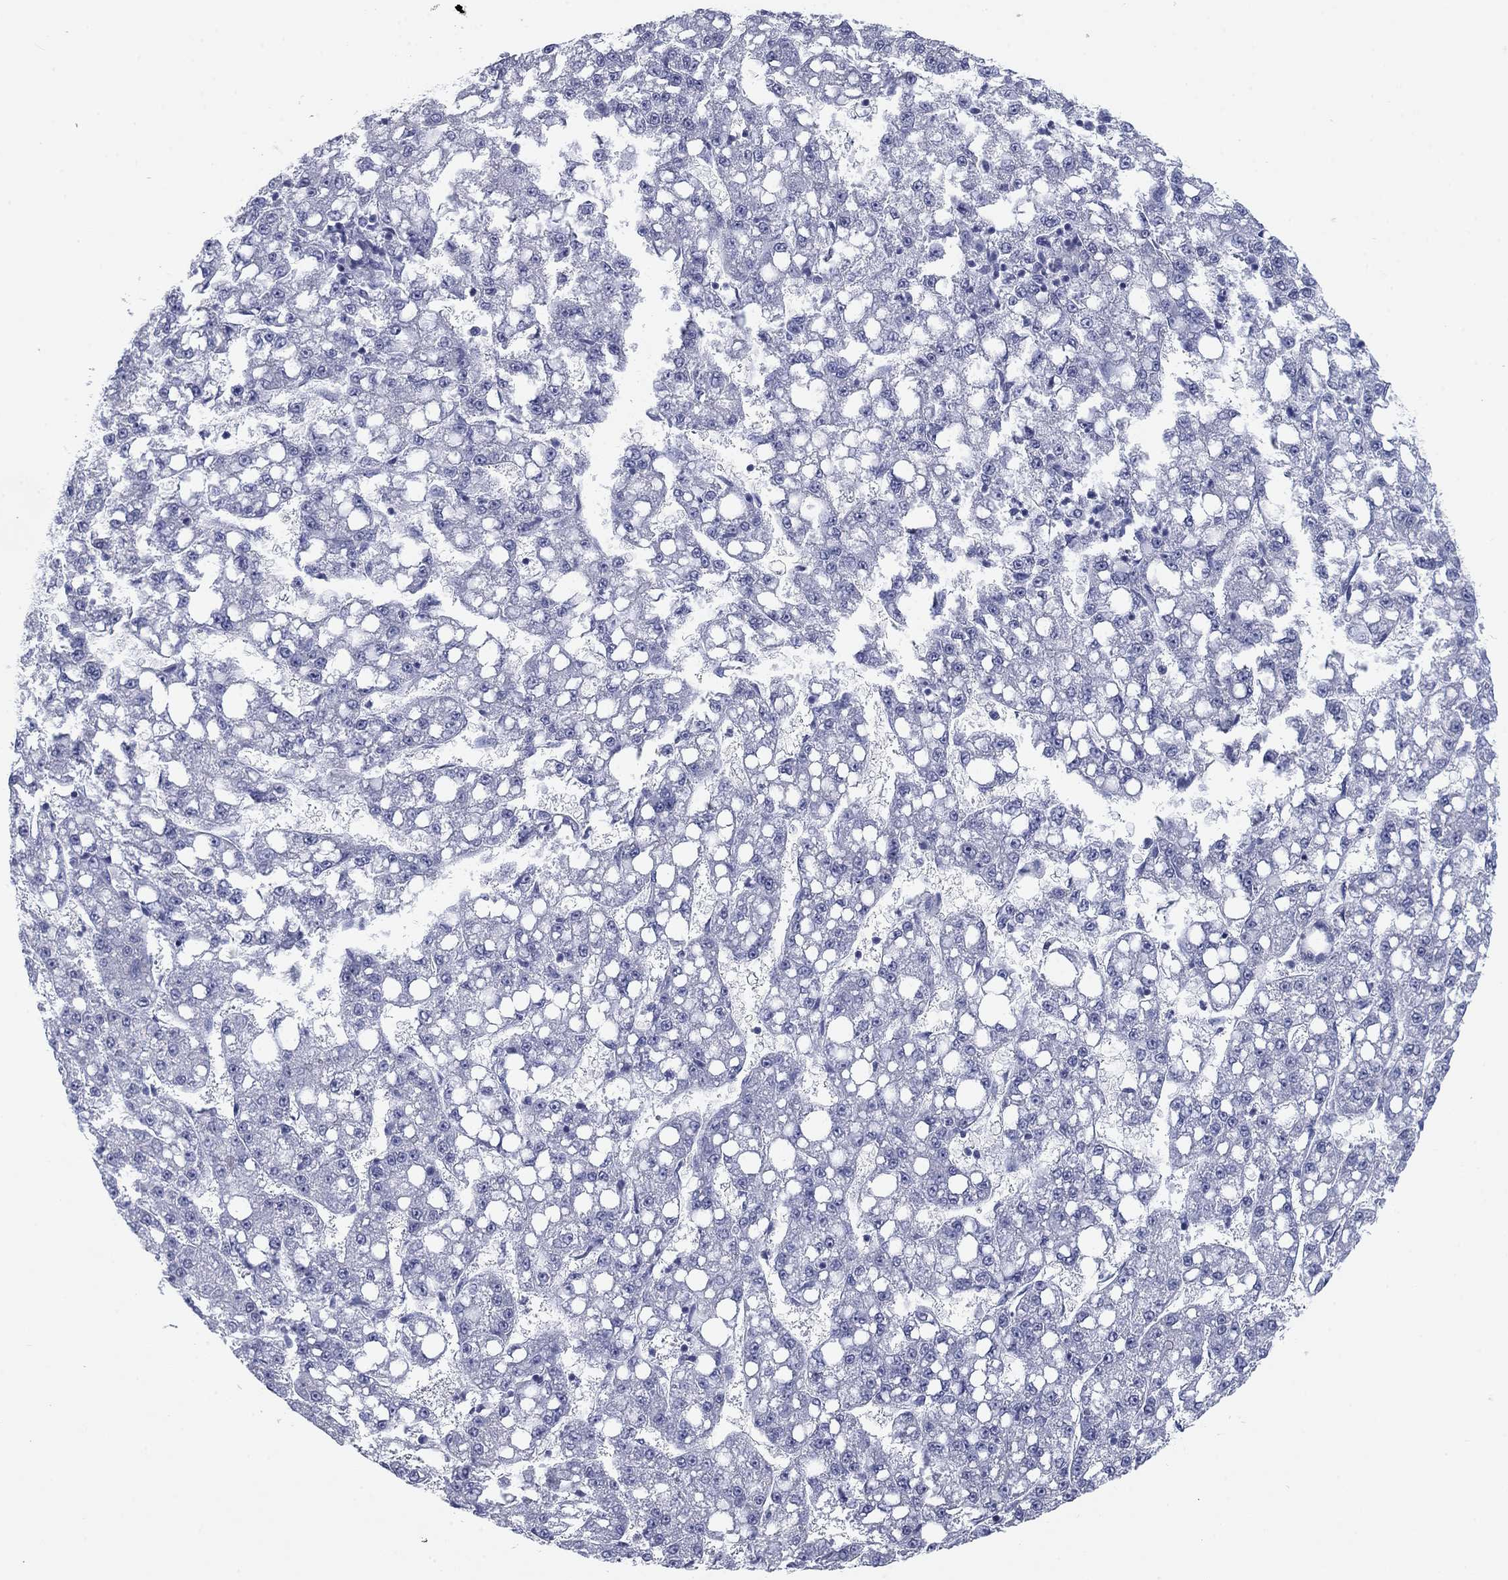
{"staining": {"intensity": "negative", "quantity": "none", "location": "none"}, "tissue": "liver cancer", "cell_type": "Tumor cells", "image_type": "cancer", "snomed": [{"axis": "morphology", "description": "Carcinoma, Hepatocellular, NOS"}, {"axis": "topography", "description": "Liver"}], "caption": "The immunohistochemistry (IHC) photomicrograph has no significant expression in tumor cells of liver hepatocellular carcinoma tissue. (DAB IHC, high magnification).", "gene": "CALB1", "patient": {"sex": "female", "age": 65}}